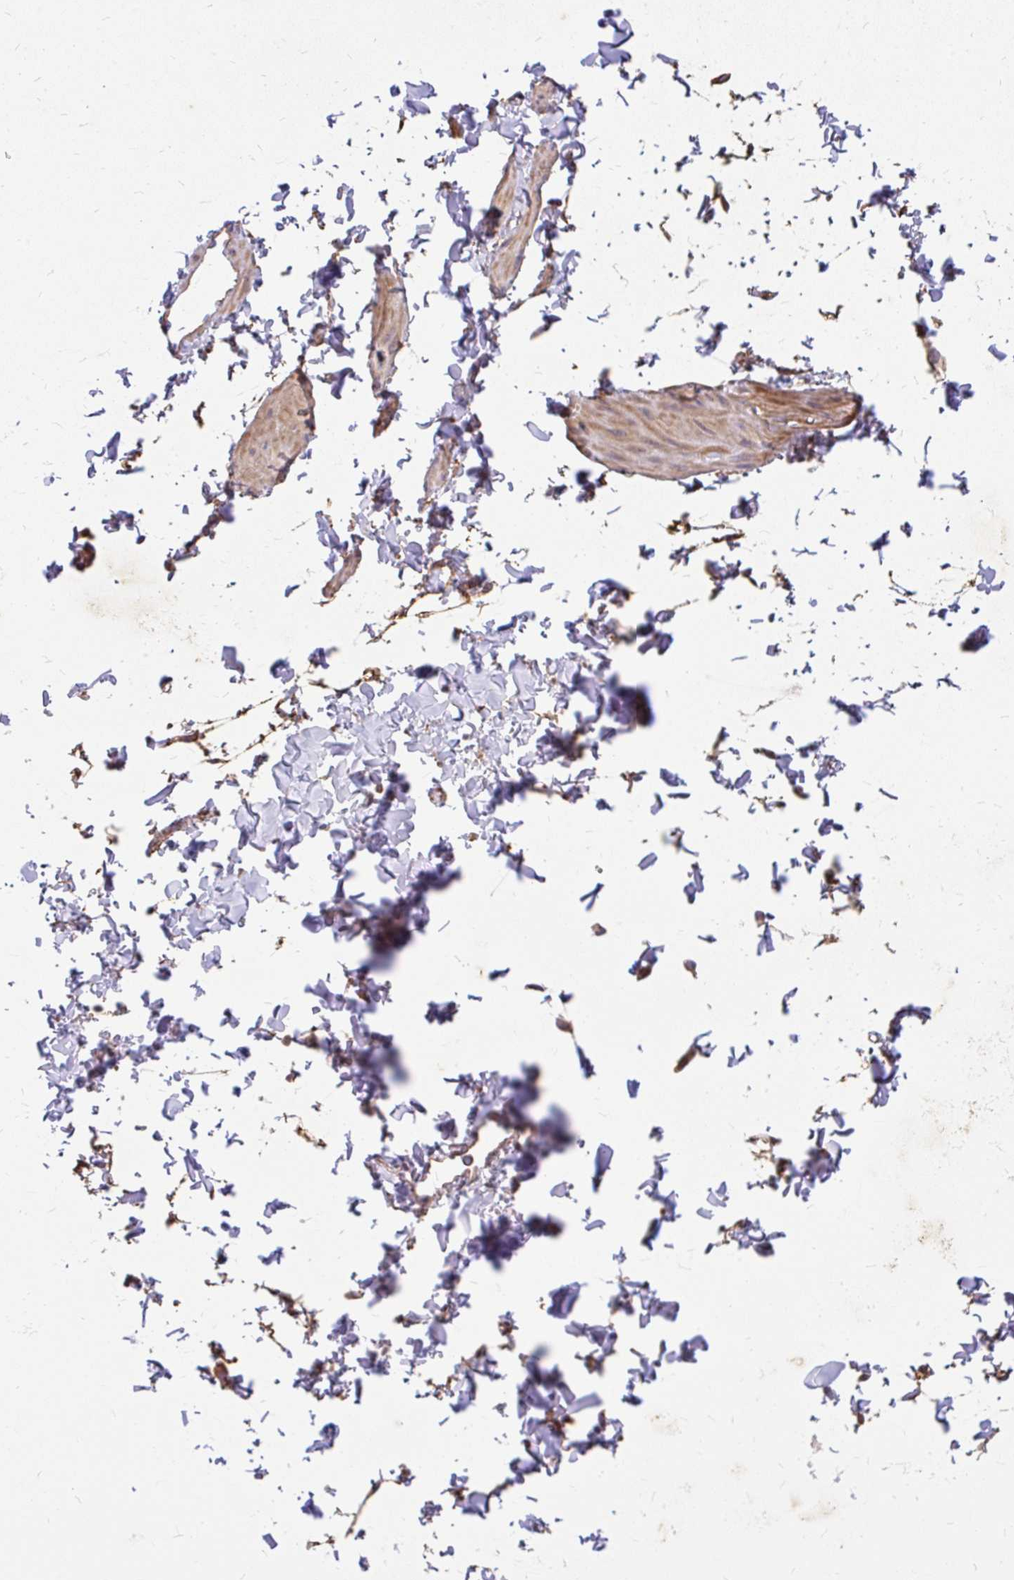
{"staining": {"intensity": "negative", "quantity": "none", "location": "none"}, "tissue": "adipose tissue", "cell_type": "Adipocytes", "image_type": "normal", "snomed": [{"axis": "morphology", "description": "Normal tissue, NOS"}, {"axis": "topography", "description": "Soft tissue"}, {"axis": "topography", "description": "Adipose tissue"}, {"axis": "topography", "description": "Vascular tissue"}, {"axis": "topography", "description": "Peripheral nerve tissue"}], "caption": "Micrograph shows no significant protein positivity in adipocytes of normal adipose tissue.", "gene": "FAM83C", "patient": {"sex": "male", "age": 29}}